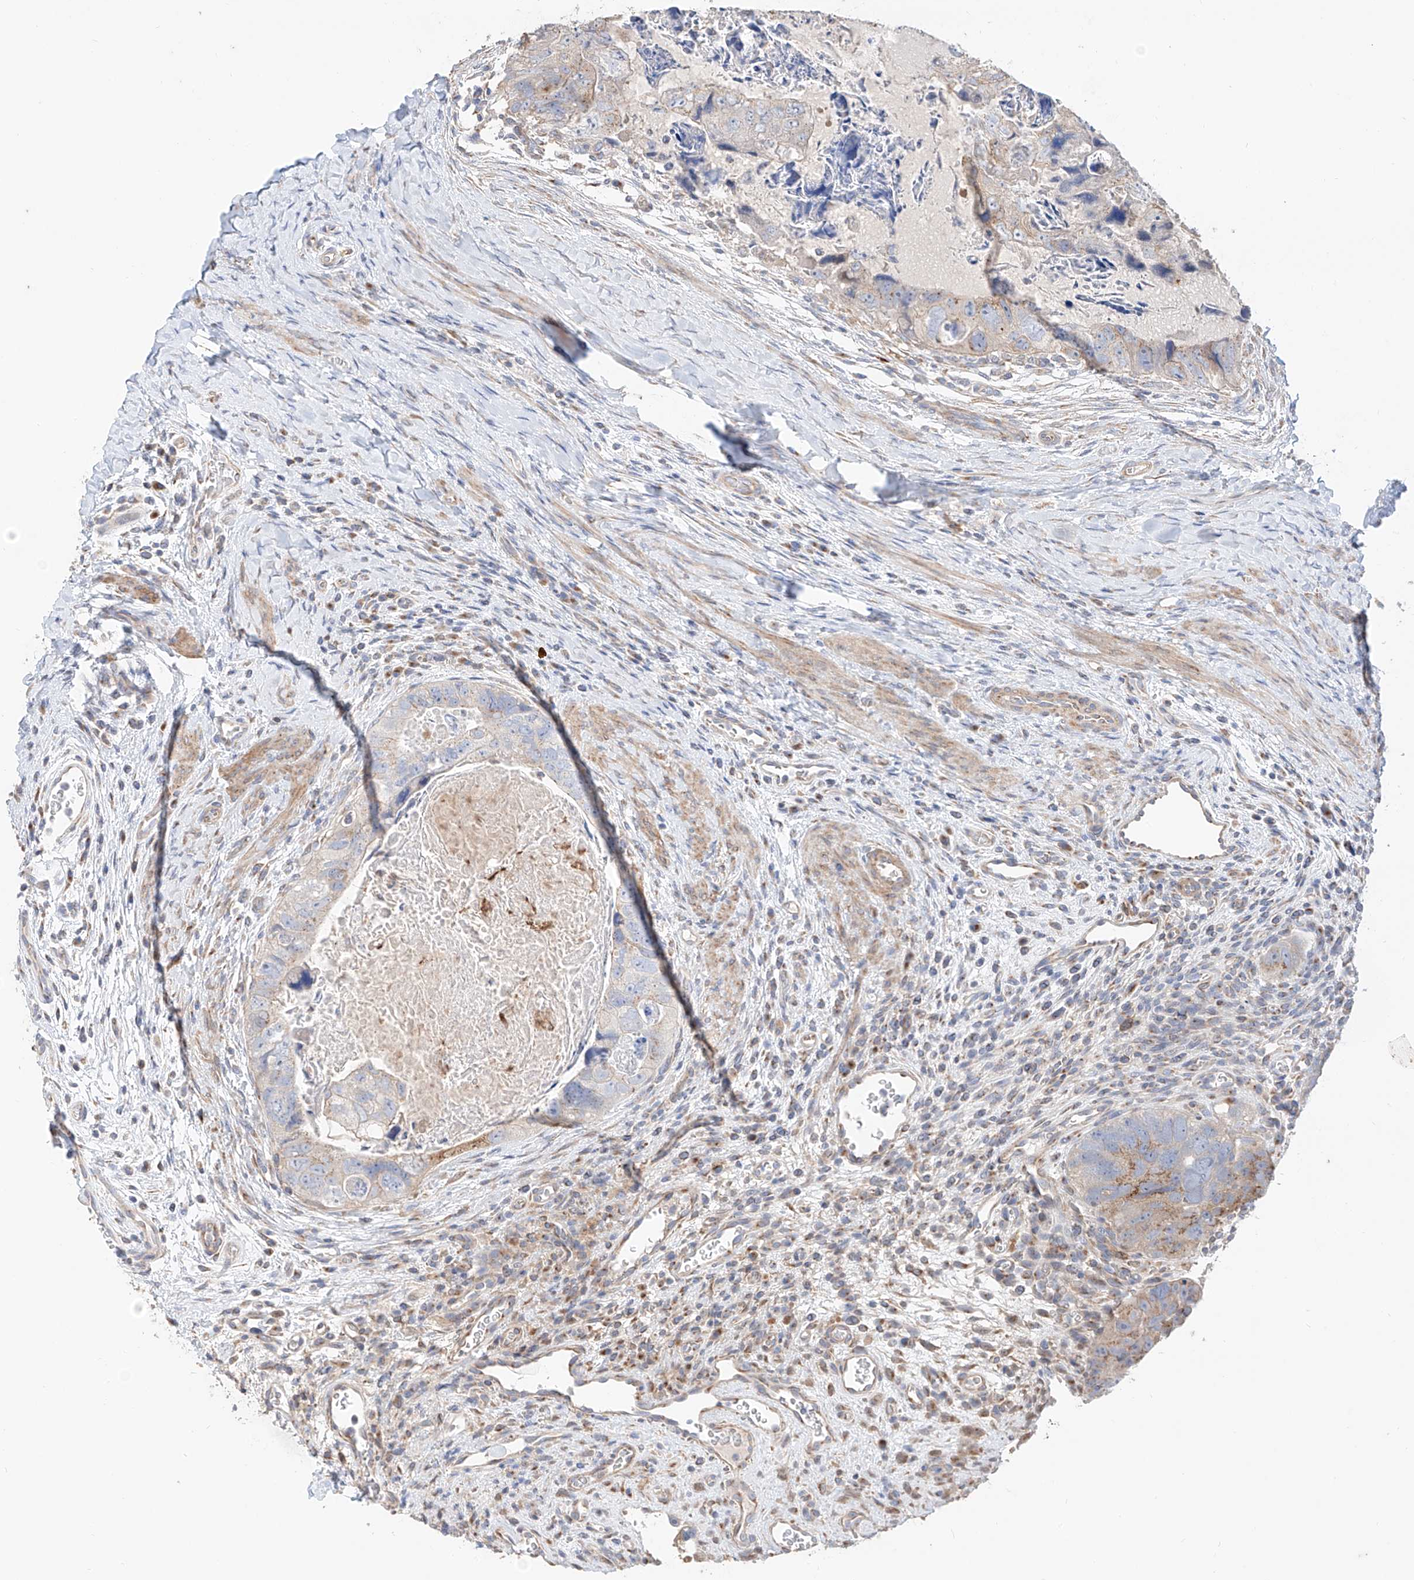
{"staining": {"intensity": "weak", "quantity": "<25%", "location": "cytoplasmic/membranous"}, "tissue": "colorectal cancer", "cell_type": "Tumor cells", "image_type": "cancer", "snomed": [{"axis": "morphology", "description": "Adenocarcinoma, NOS"}, {"axis": "topography", "description": "Rectum"}], "caption": "Tumor cells show no significant protein staining in colorectal adenocarcinoma. (DAB (3,3'-diaminobenzidine) immunohistochemistry (IHC) with hematoxylin counter stain).", "gene": "MOSPD1", "patient": {"sex": "male", "age": 59}}